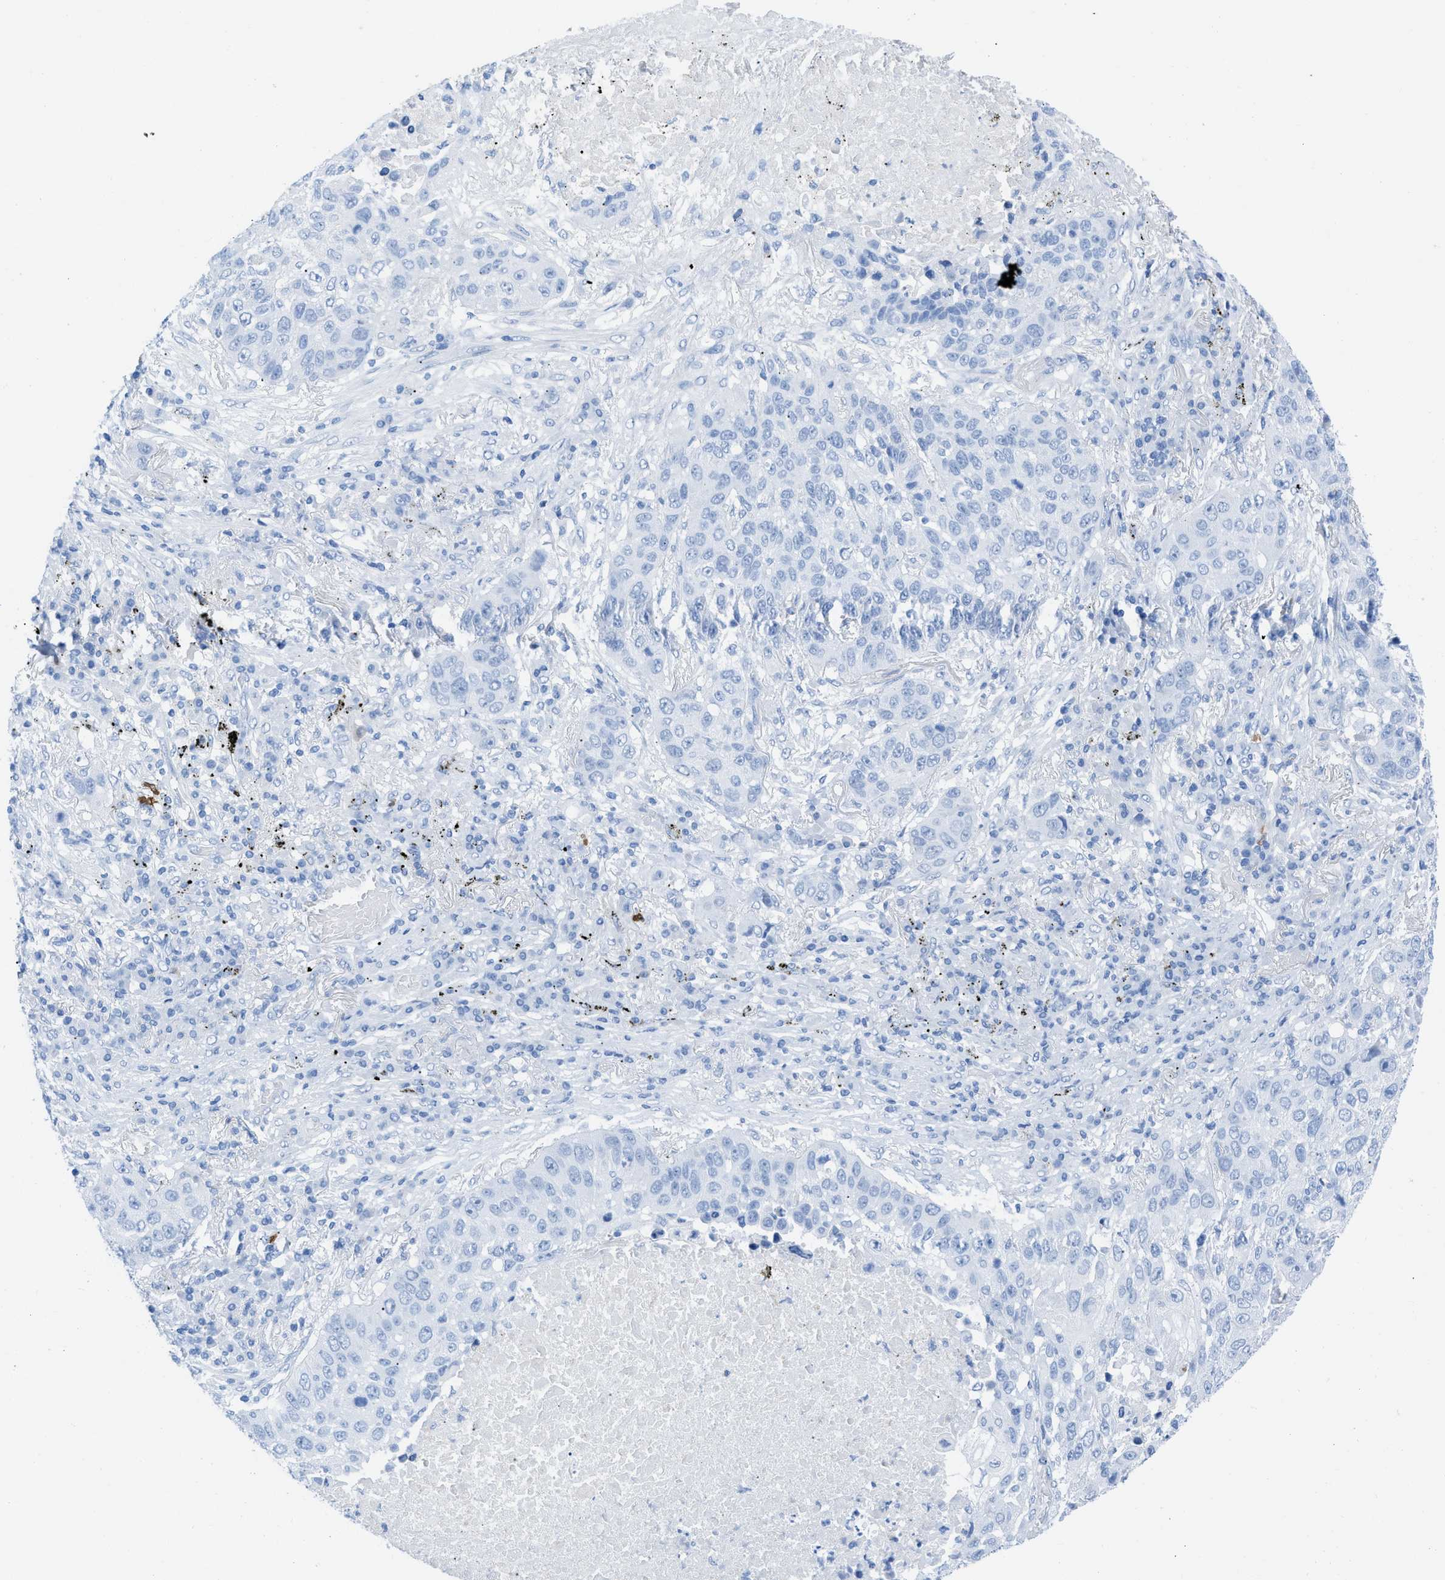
{"staining": {"intensity": "negative", "quantity": "none", "location": "none"}, "tissue": "lung cancer", "cell_type": "Tumor cells", "image_type": "cancer", "snomed": [{"axis": "morphology", "description": "Squamous cell carcinoma, NOS"}, {"axis": "topography", "description": "Lung"}], "caption": "Immunohistochemistry micrograph of human lung cancer (squamous cell carcinoma) stained for a protein (brown), which exhibits no staining in tumor cells.", "gene": "TCL1A", "patient": {"sex": "male", "age": 57}}